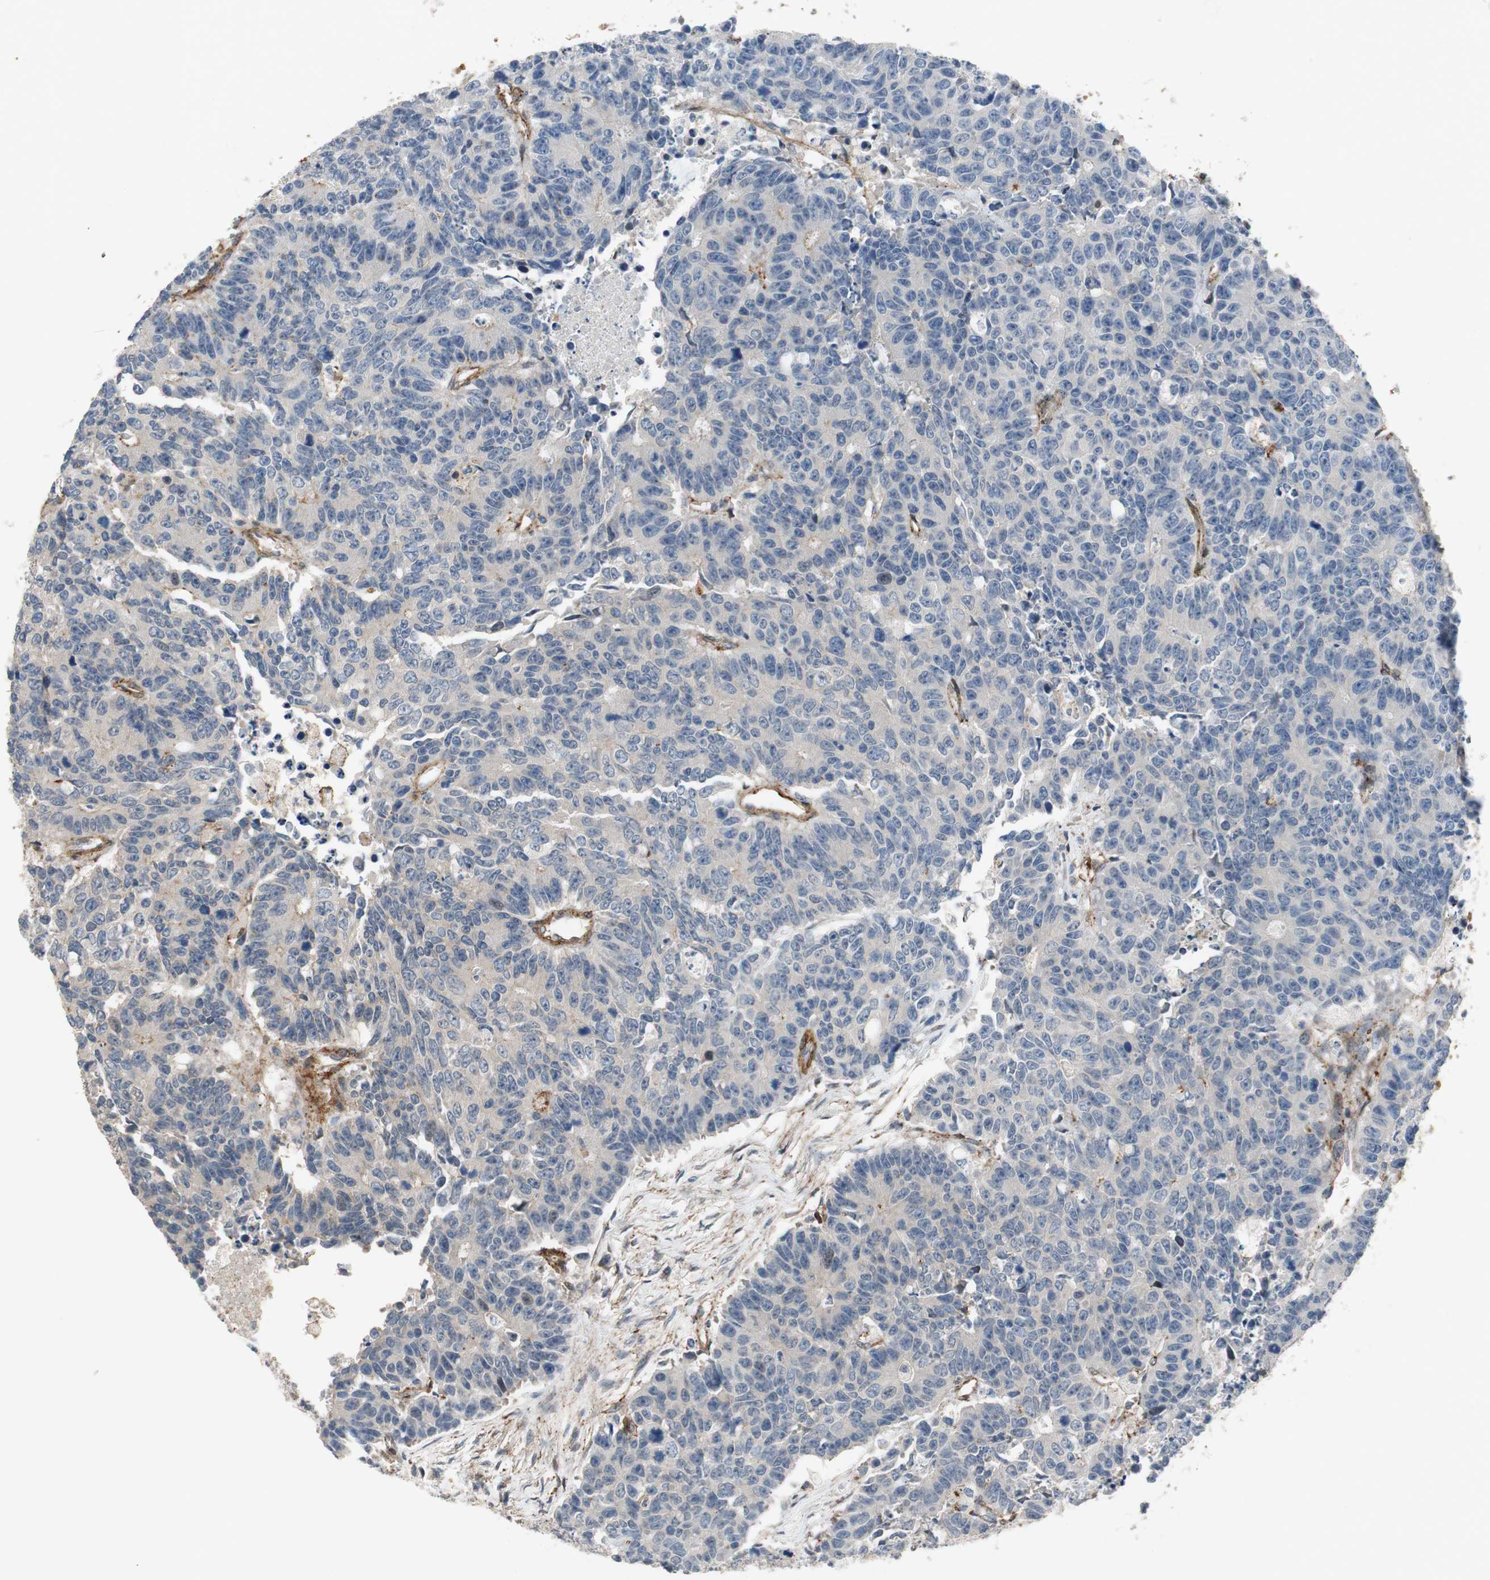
{"staining": {"intensity": "moderate", "quantity": "<25%", "location": "cytoplasmic/membranous"}, "tissue": "colorectal cancer", "cell_type": "Tumor cells", "image_type": "cancer", "snomed": [{"axis": "morphology", "description": "Adenocarcinoma, NOS"}, {"axis": "topography", "description": "Colon"}], "caption": "This is an image of immunohistochemistry (IHC) staining of colorectal cancer, which shows moderate staining in the cytoplasmic/membranous of tumor cells.", "gene": "GRHL1", "patient": {"sex": "female", "age": 86}}